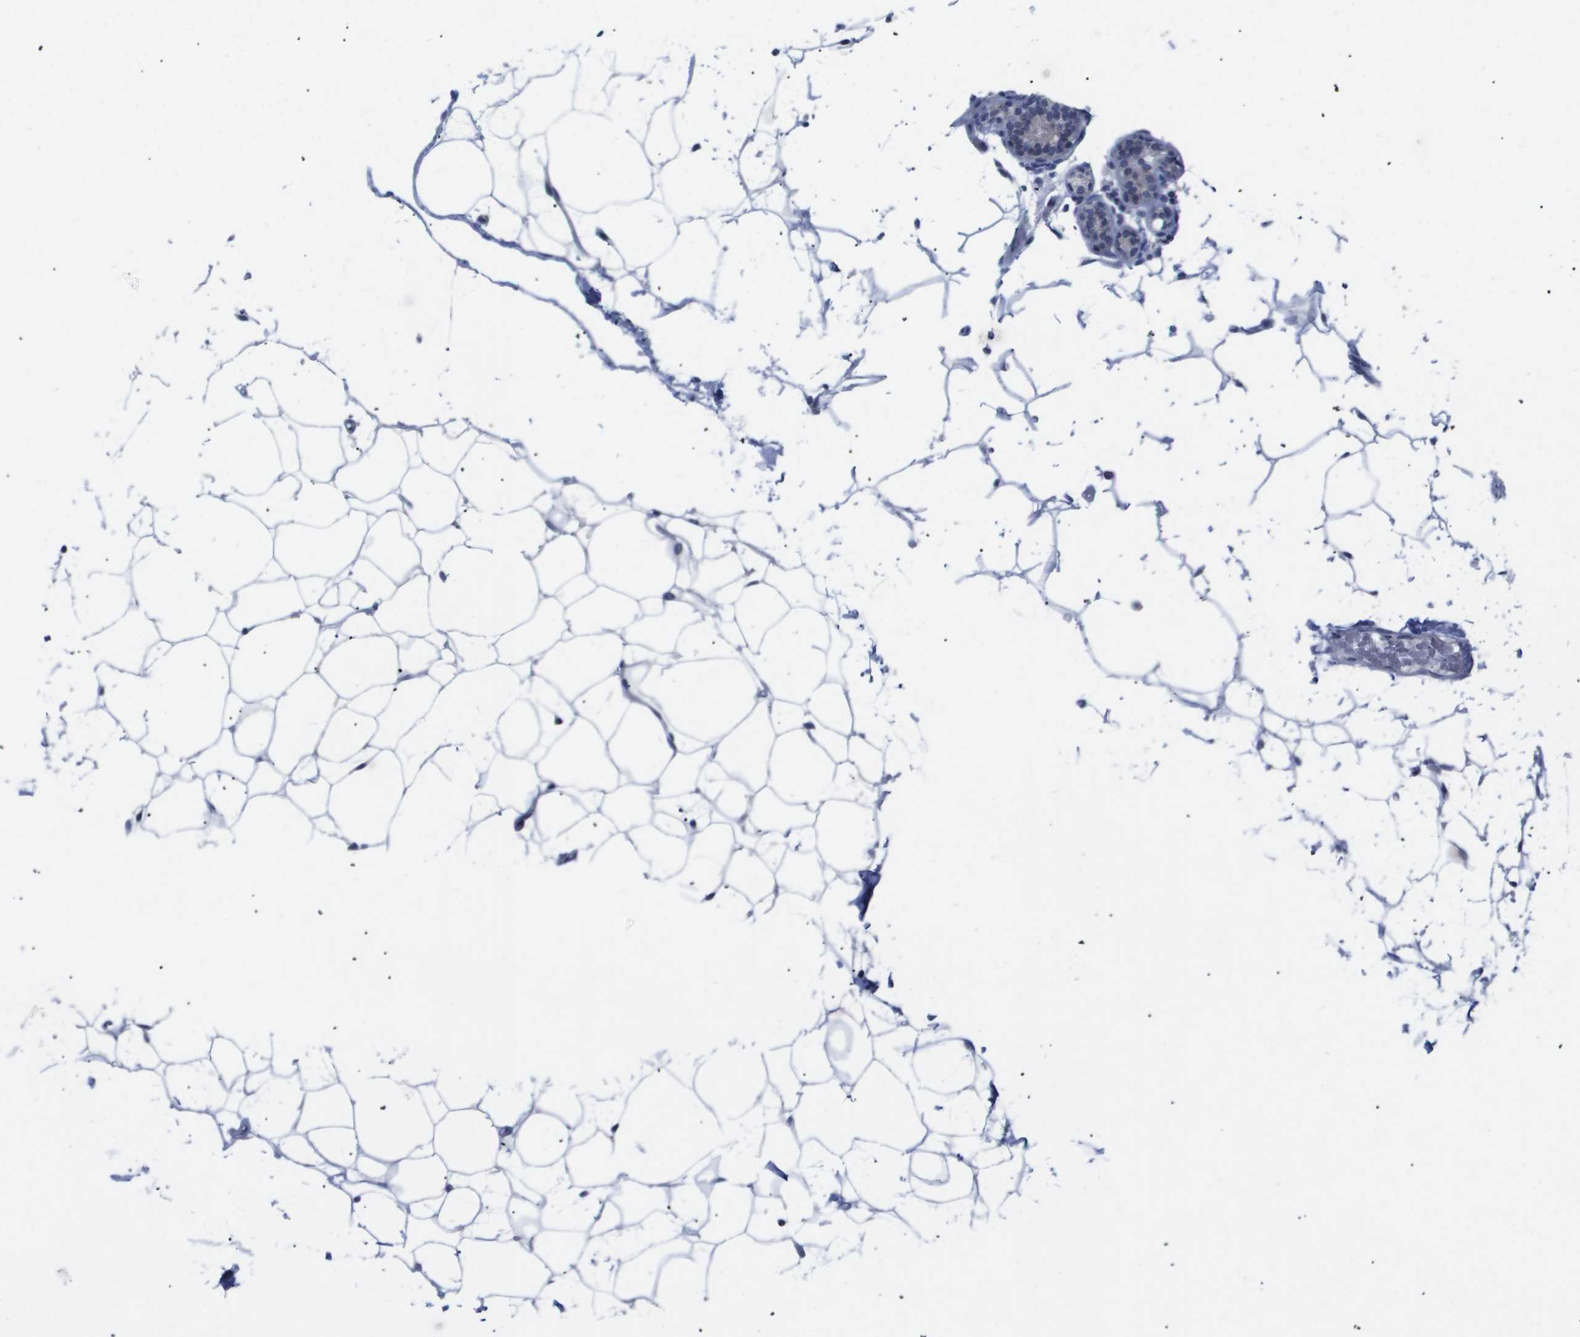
{"staining": {"intensity": "negative", "quantity": "none", "location": "none"}, "tissue": "adipose tissue", "cell_type": "Adipocytes", "image_type": "normal", "snomed": [{"axis": "morphology", "description": "Normal tissue, NOS"}, {"axis": "topography", "description": "Breast"}, {"axis": "topography", "description": "Soft tissue"}], "caption": "Immunohistochemical staining of unremarkable adipose tissue shows no significant staining in adipocytes.", "gene": "CAV3", "patient": {"sex": "female", "age": 75}}